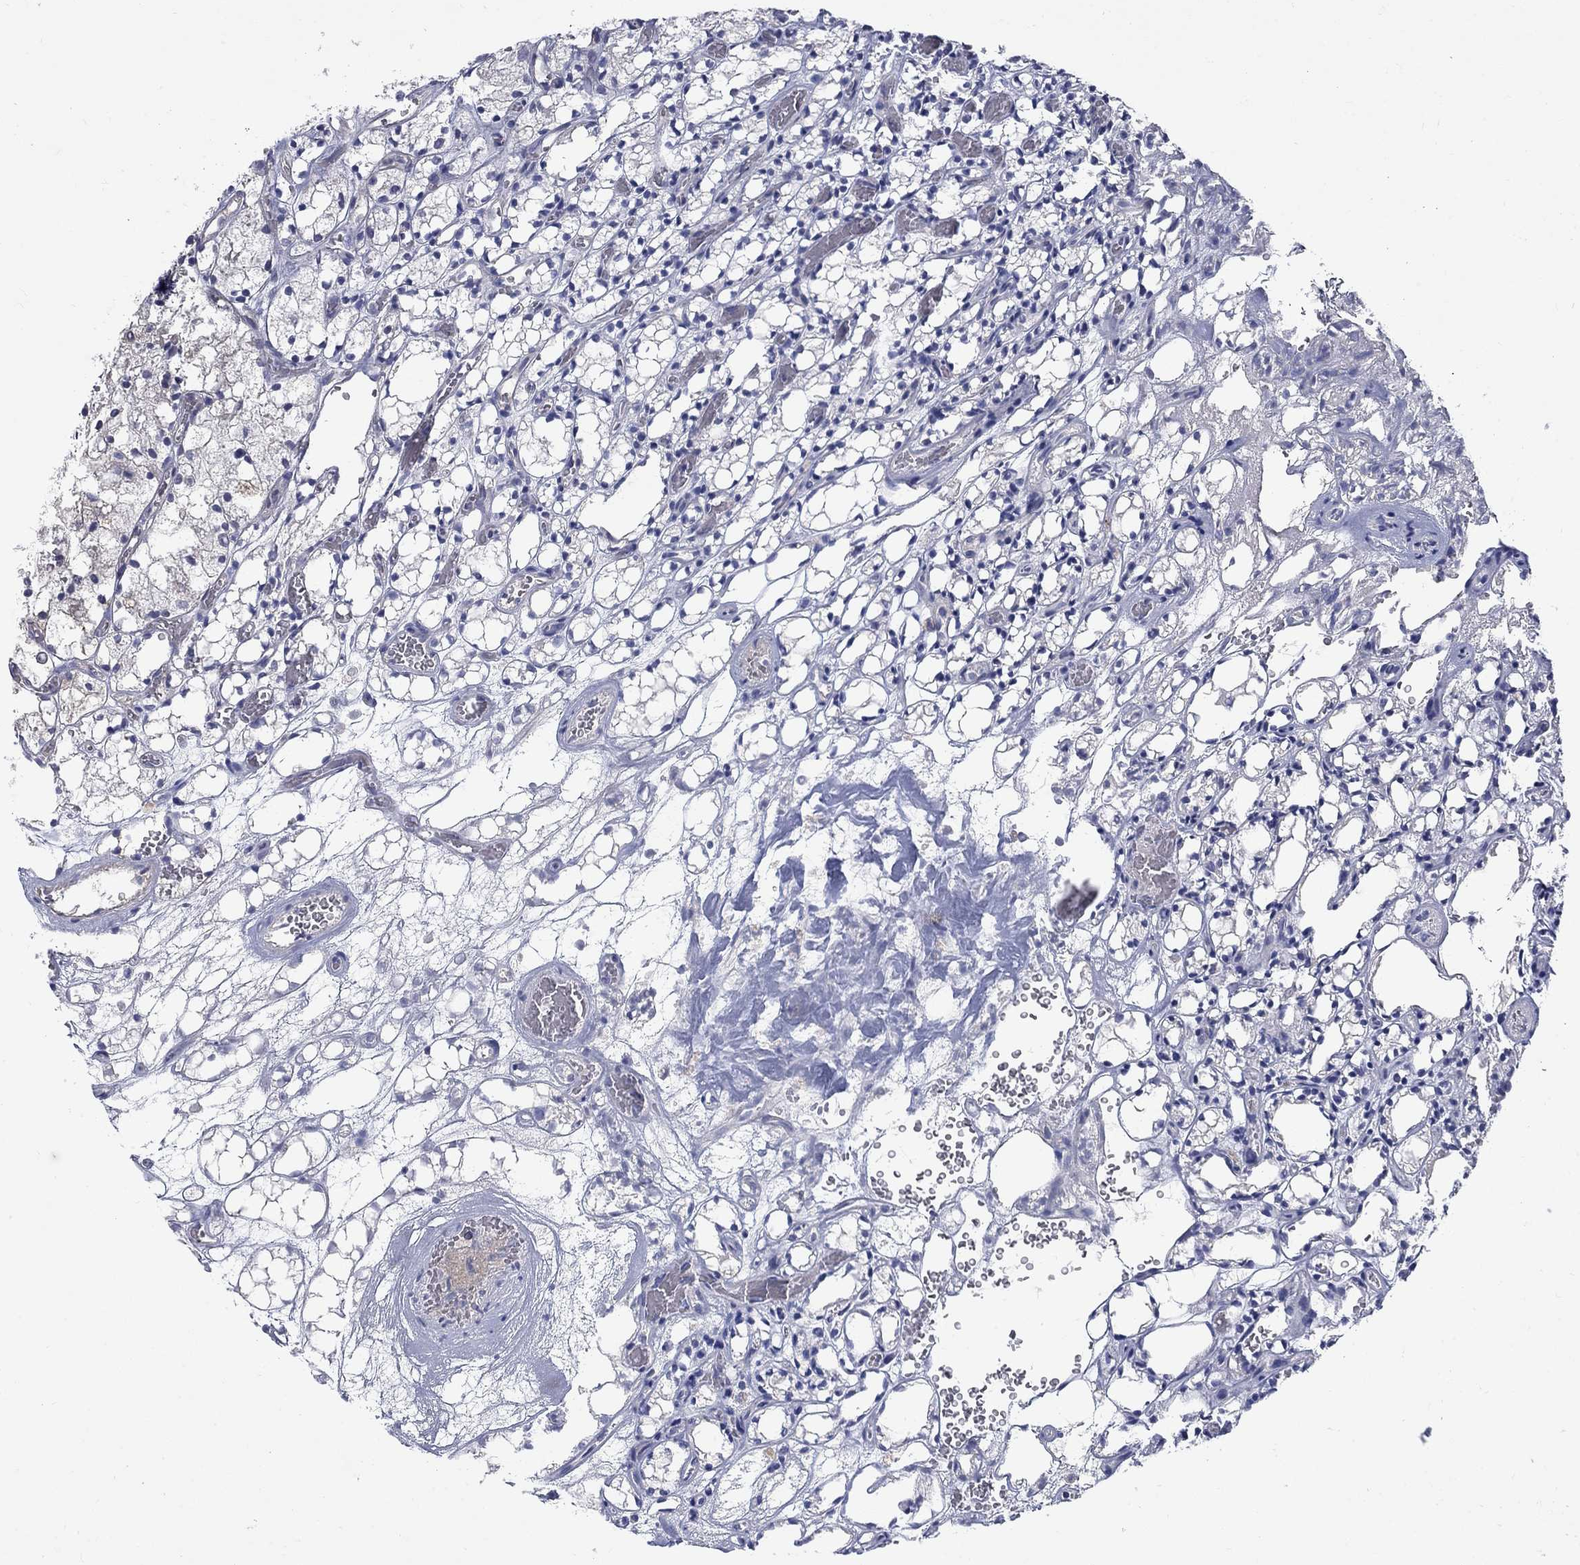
{"staining": {"intensity": "negative", "quantity": "none", "location": "none"}, "tissue": "renal cancer", "cell_type": "Tumor cells", "image_type": "cancer", "snomed": [{"axis": "morphology", "description": "Adenocarcinoma, NOS"}, {"axis": "topography", "description": "Kidney"}], "caption": "Histopathology image shows no significant protein staining in tumor cells of adenocarcinoma (renal).", "gene": "FAM3B", "patient": {"sex": "female", "age": 69}}